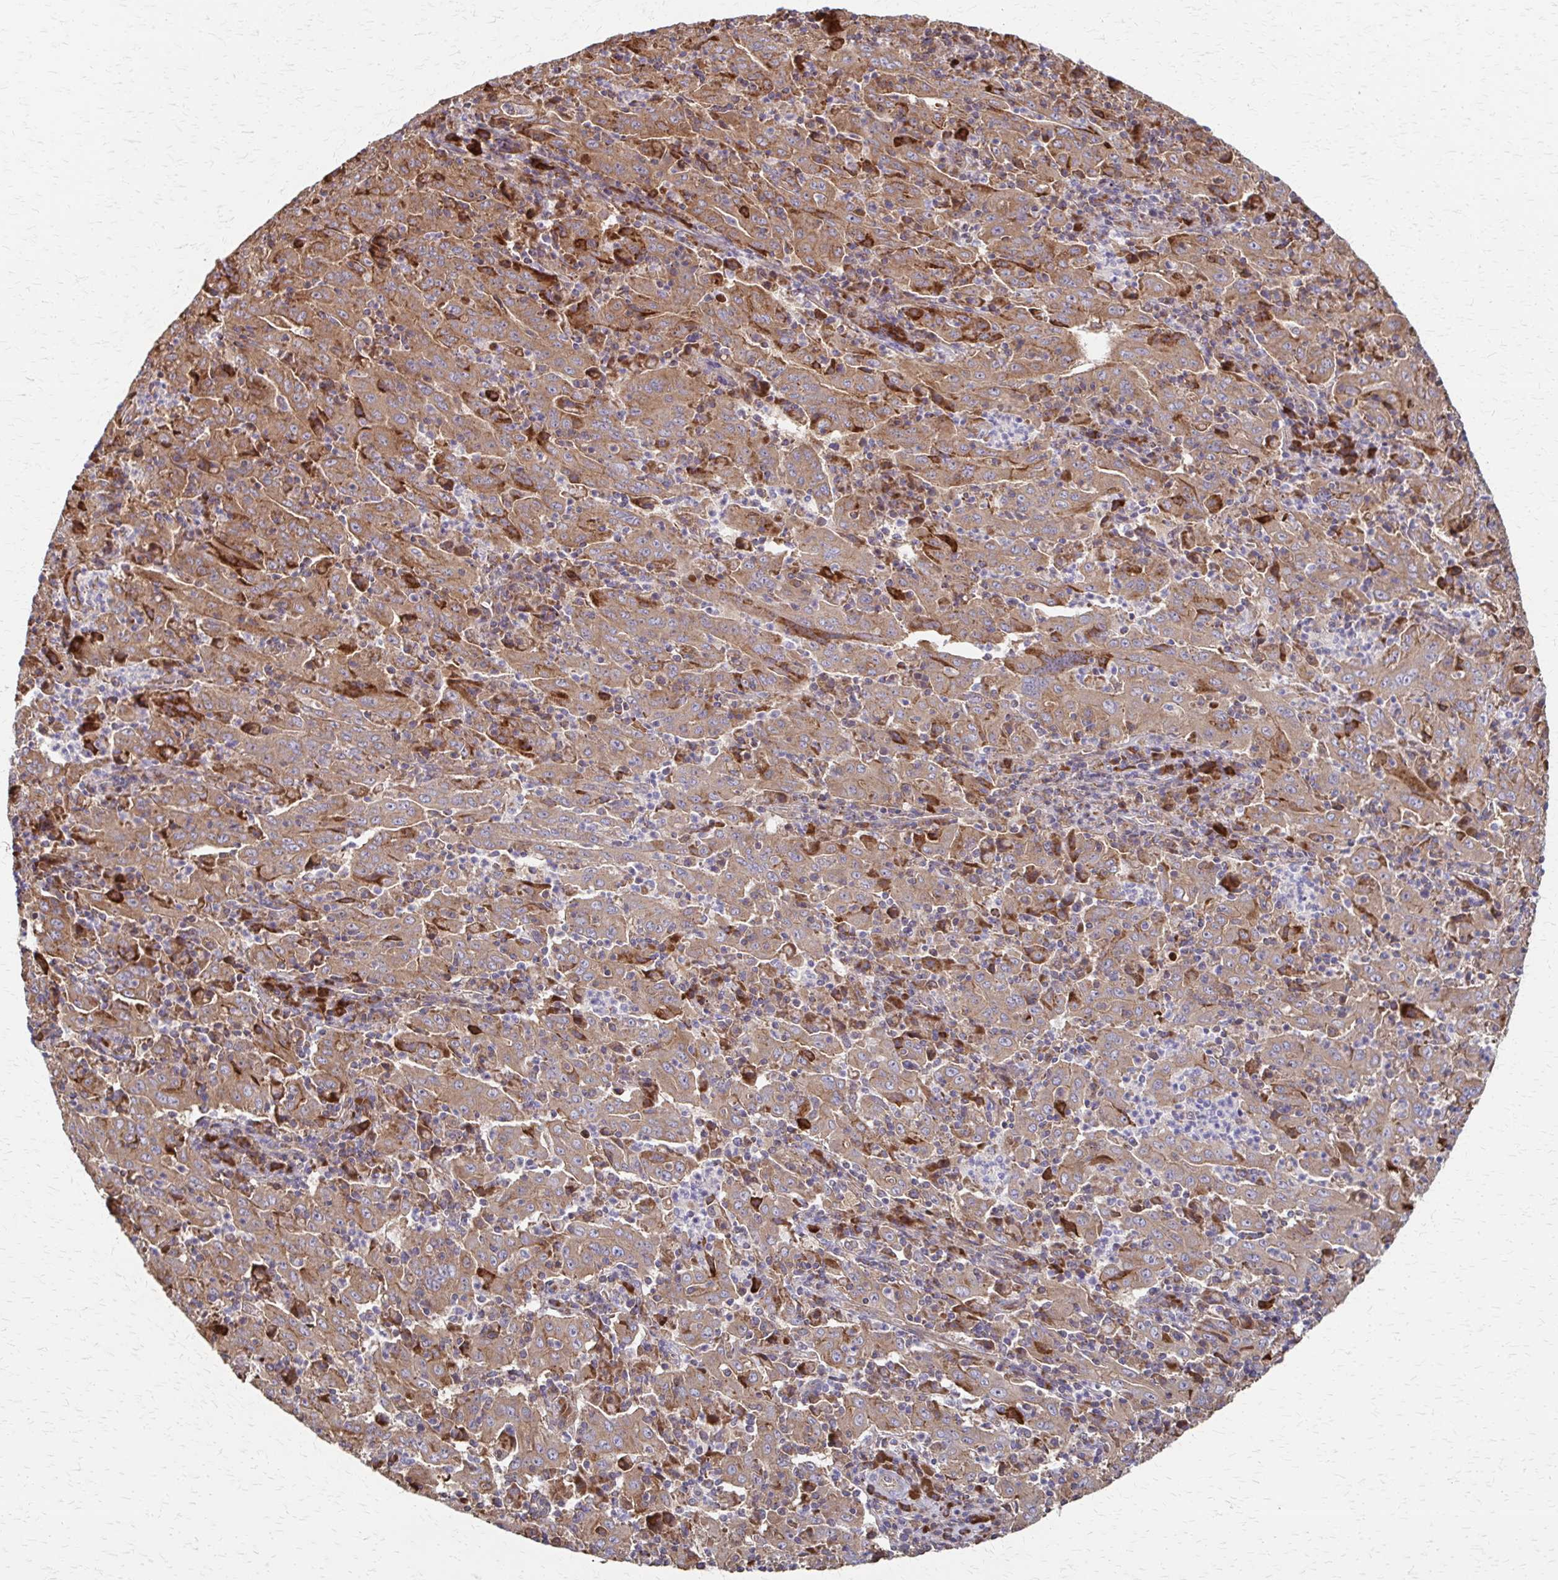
{"staining": {"intensity": "moderate", "quantity": ">75%", "location": "cytoplasmic/membranous"}, "tissue": "pancreatic cancer", "cell_type": "Tumor cells", "image_type": "cancer", "snomed": [{"axis": "morphology", "description": "Adenocarcinoma, NOS"}, {"axis": "topography", "description": "Pancreas"}], "caption": "An image of human pancreatic adenocarcinoma stained for a protein exhibits moderate cytoplasmic/membranous brown staining in tumor cells.", "gene": "EEF2", "patient": {"sex": "male", "age": 63}}